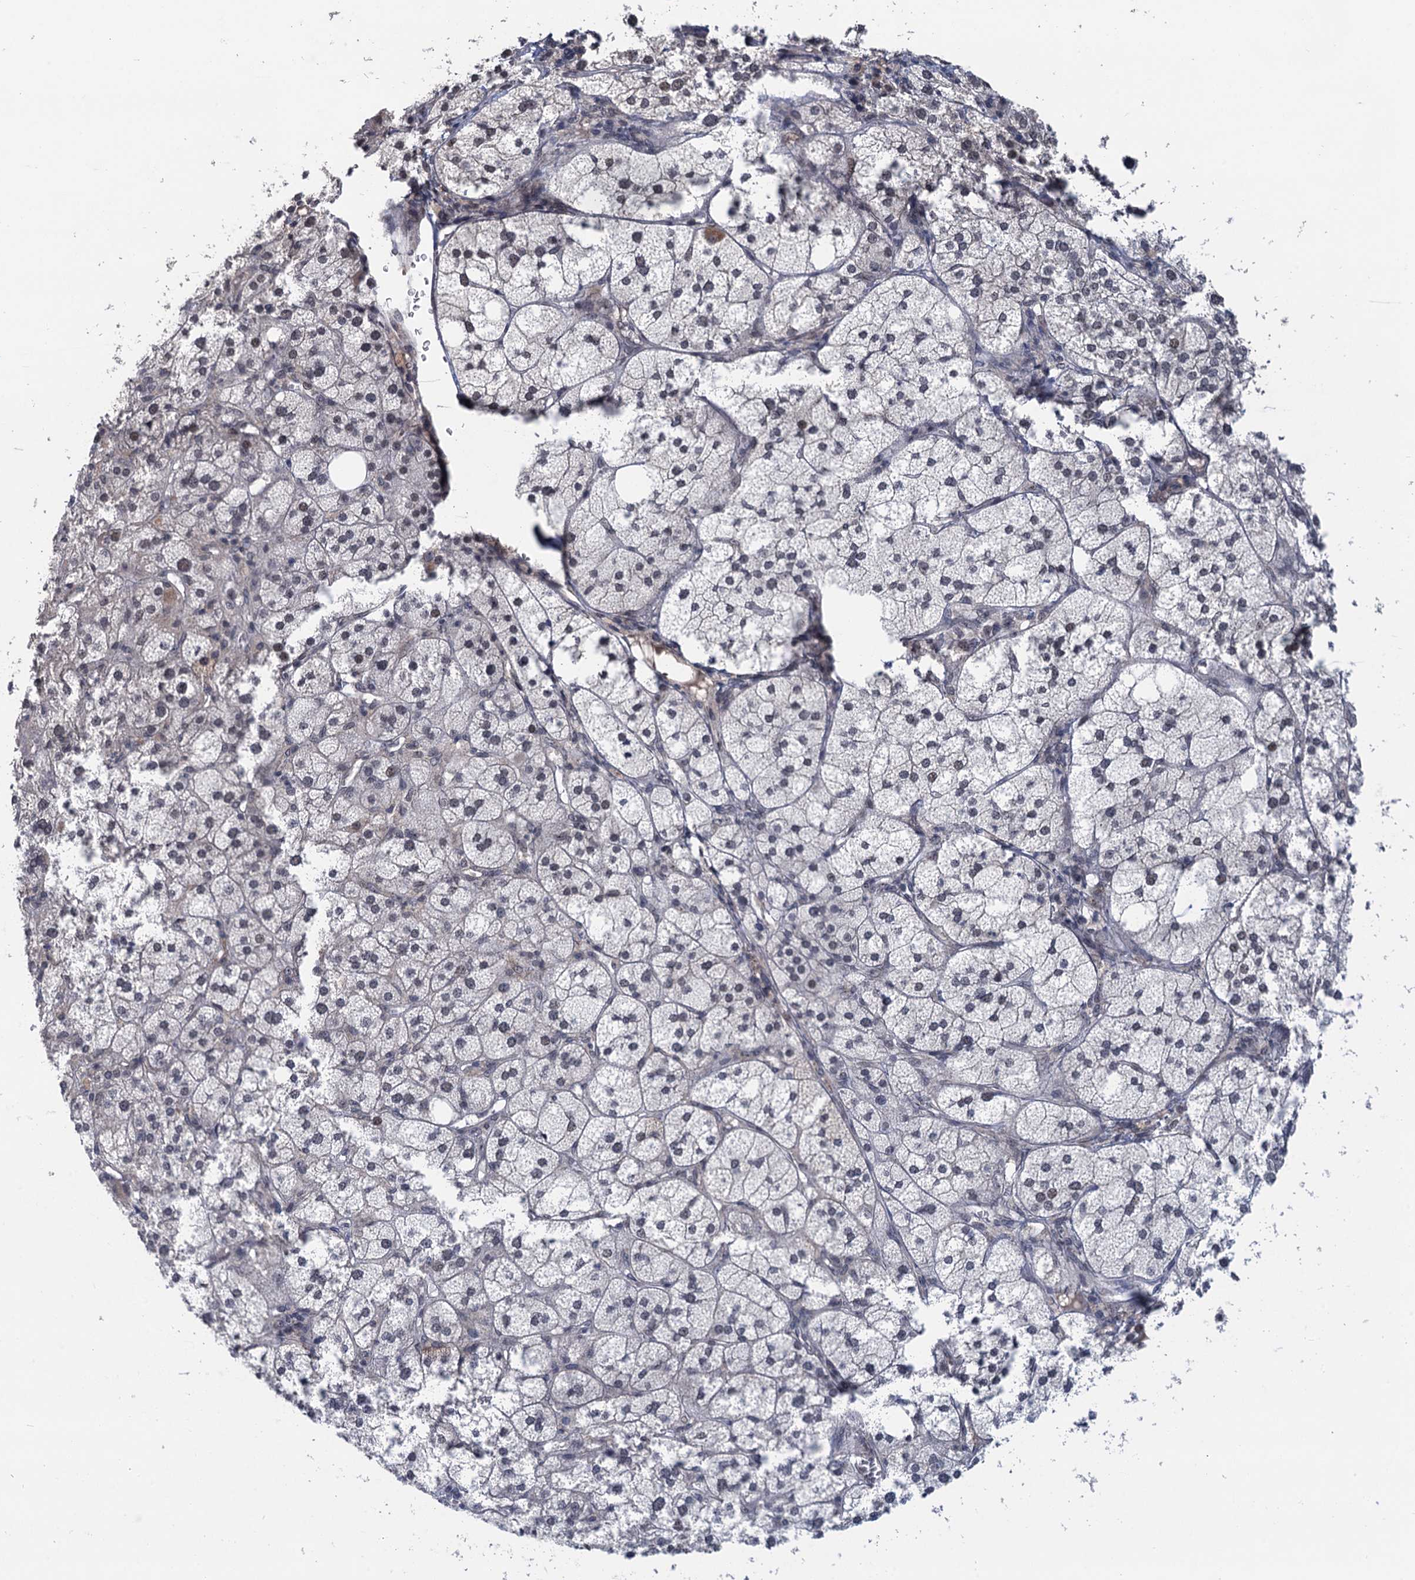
{"staining": {"intensity": "moderate", "quantity": "25%-75%", "location": "cytoplasmic/membranous,nuclear"}, "tissue": "adrenal gland", "cell_type": "Glandular cells", "image_type": "normal", "snomed": [{"axis": "morphology", "description": "Normal tissue, NOS"}, {"axis": "topography", "description": "Adrenal gland"}], "caption": "A medium amount of moderate cytoplasmic/membranous,nuclear positivity is seen in approximately 25%-75% of glandular cells in normal adrenal gland. (DAB IHC, brown staining for protein, blue staining for nuclei).", "gene": "RASSF4", "patient": {"sex": "female", "age": 61}}